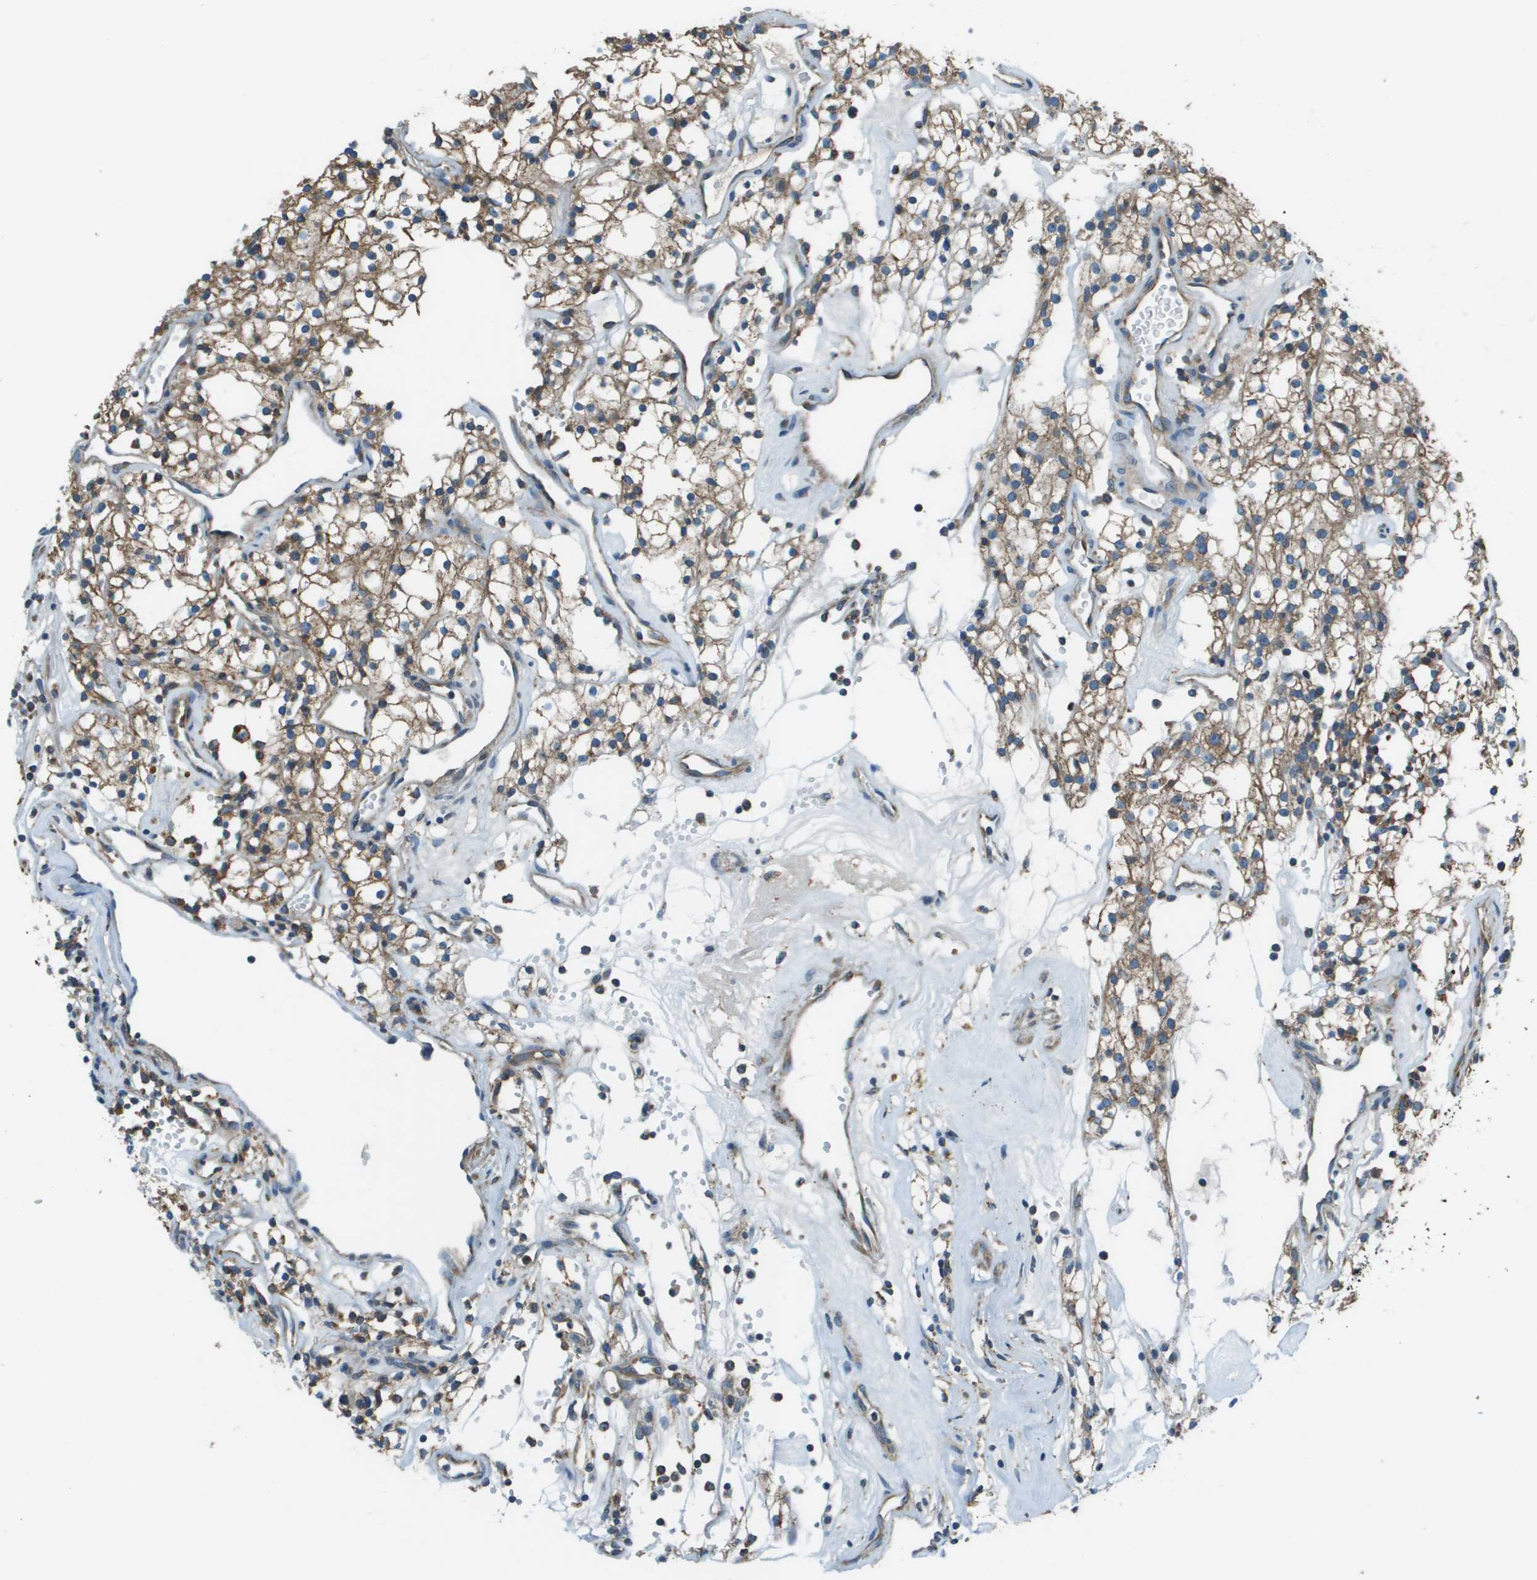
{"staining": {"intensity": "moderate", "quantity": "<25%", "location": "cytoplasmic/membranous"}, "tissue": "renal cancer", "cell_type": "Tumor cells", "image_type": "cancer", "snomed": [{"axis": "morphology", "description": "Adenocarcinoma, NOS"}, {"axis": "topography", "description": "Kidney"}], "caption": "Protein staining of adenocarcinoma (renal) tissue demonstrates moderate cytoplasmic/membranous staining in about <25% of tumor cells.", "gene": "TMEM51", "patient": {"sex": "male", "age": 59}}